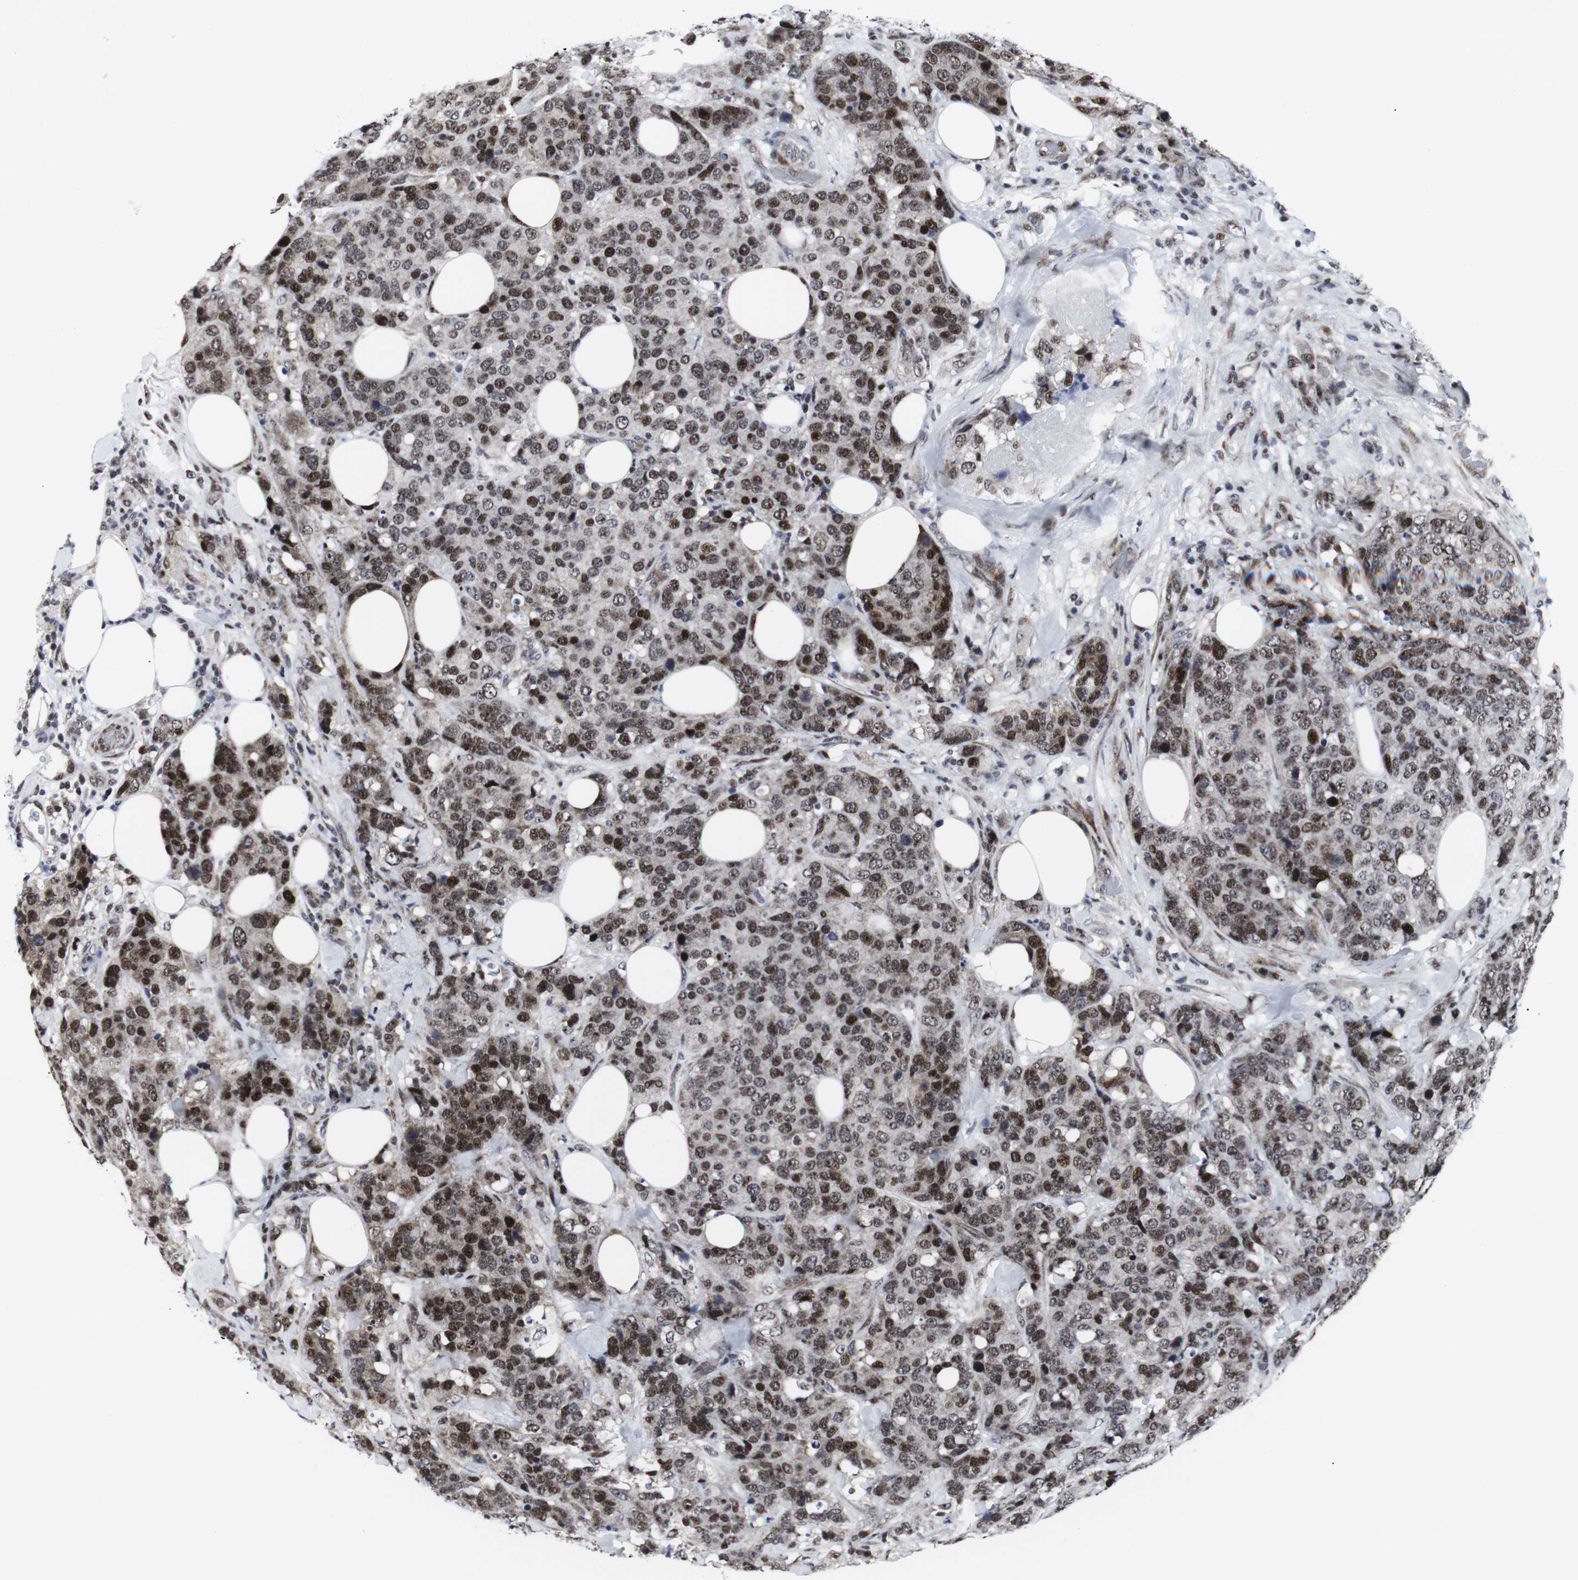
{"staining": {"intensity": "moderate", "quantity": ">75%", "location": "nuclear"}, "tissue": "breast cancer", "cell_type": "Tumor cells", "image_type": "cancer", "snomed": [{"axis": "morphology", "description": "Lobular carcinoma"}, {"axis": "topography", "description": "Breast"}], "caption": "This histopathology image displays breast lobular carcinoma stained with immunohistochemistry (IHC) to label a protein in brown. The nuclear of tumor cells show moderate positivity for the protein. Nuclei are counter-stained blue.", "gene": "MLH1", "patient": {"sex": "female", "age": 59}}